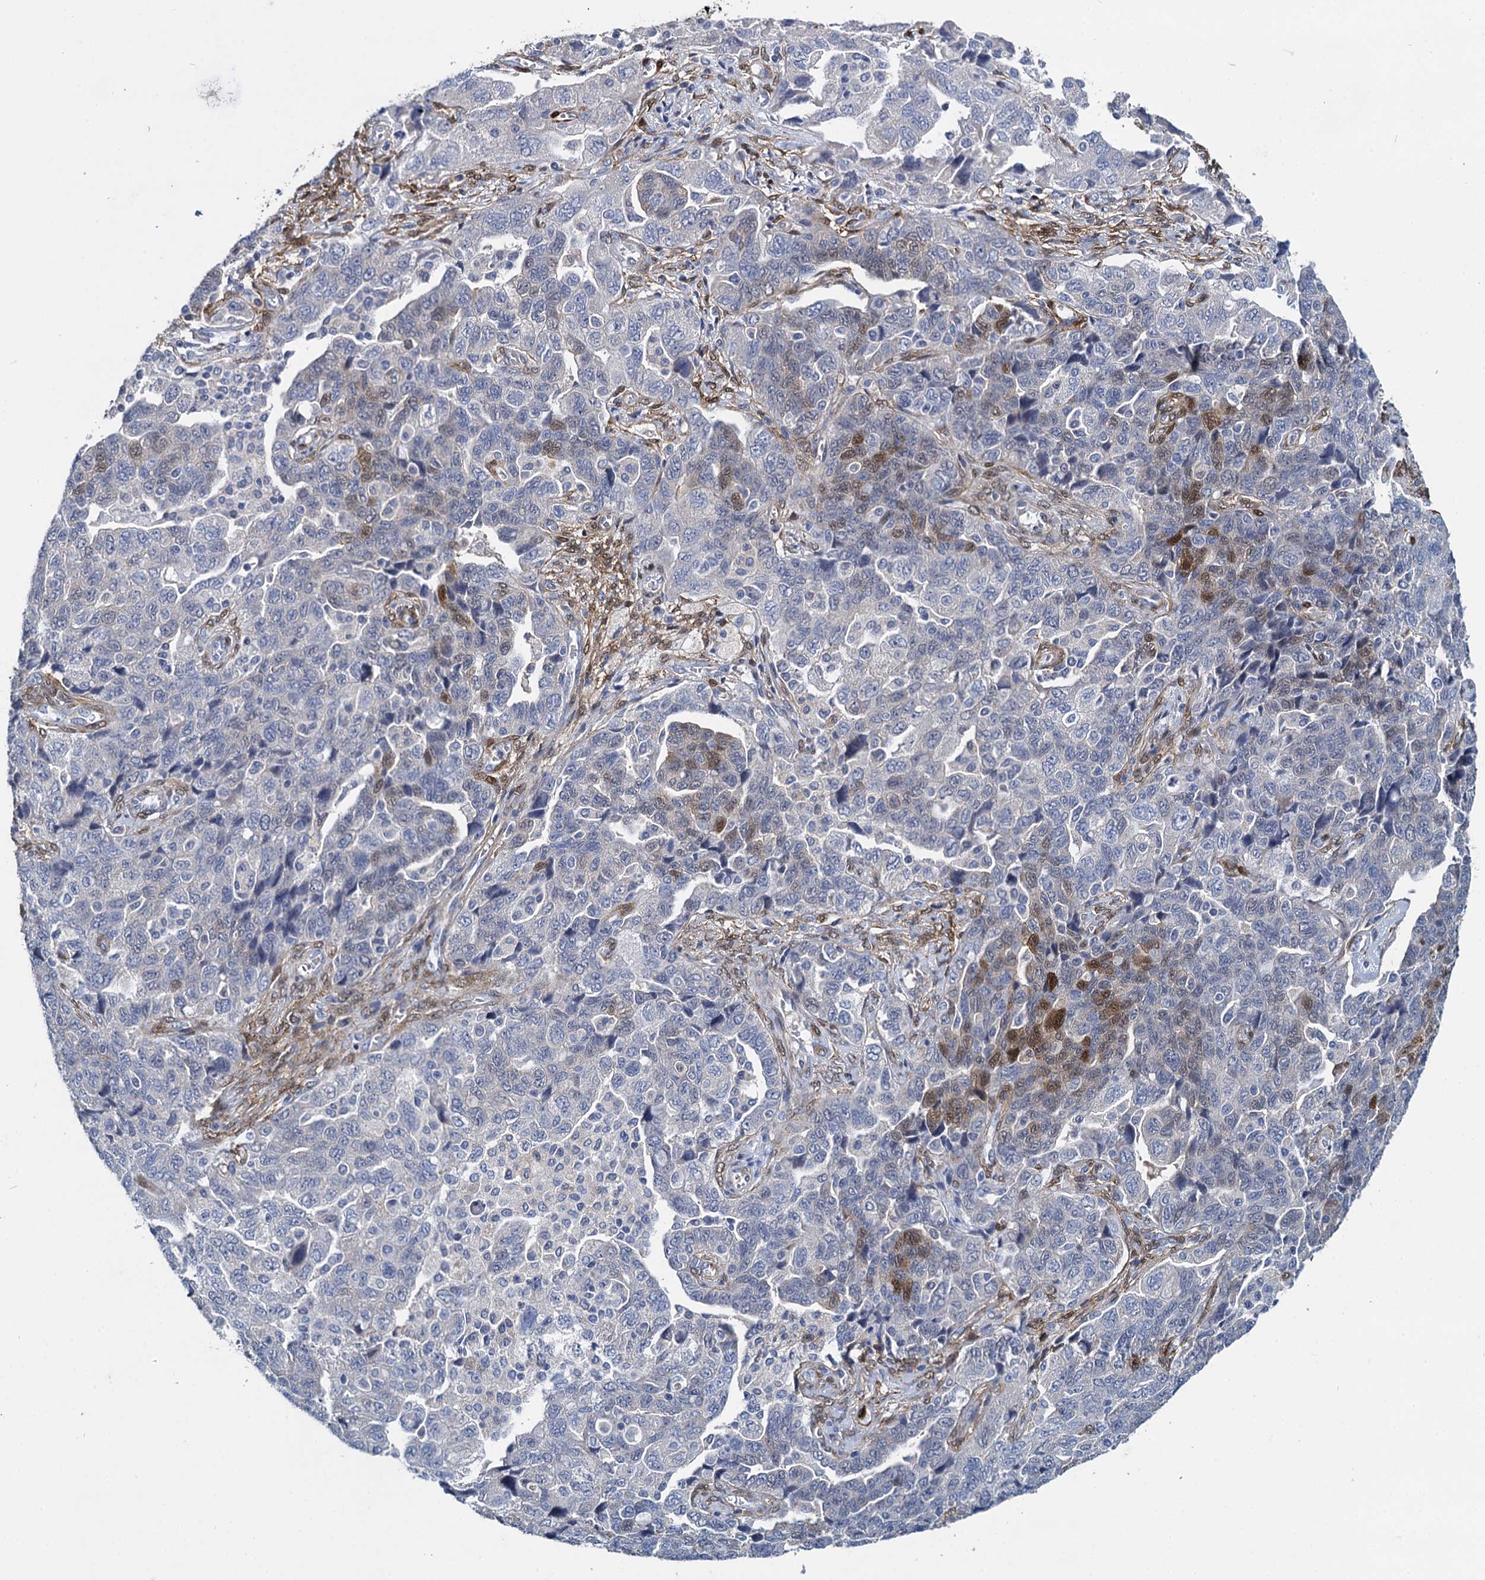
{"staining": {"intensity": "moderate", "quantity": "<25%", "location": "cytoplasmic/membranous,nuclear"}, "tissue": "ovarian cancer", "cell_type": "Tumor cells", "image_type": "cancer", "snomed": [{"axis": "morphology", "description": "Carcinoma, NOS"}, {"axis": "morphology", "description": "Cystadenocarcinoma, serous, NOS"}, {"axis": "topography", "description": "Ovary"}], "caption": "Immunohistochemistry image of neoplastic tissue: ovarian serous cystadenocarcinoma stained using immunohistochemistry (IHC) shows low levels of moderate protein expression localized specifically in the cytoplasmic/membranous and nuclear of tumor cells, appearing as a cytoplasmic/membranous and nuclear brown color.", "gene": "GSTM3", "patient": {"sex": "female", "age": 69}}